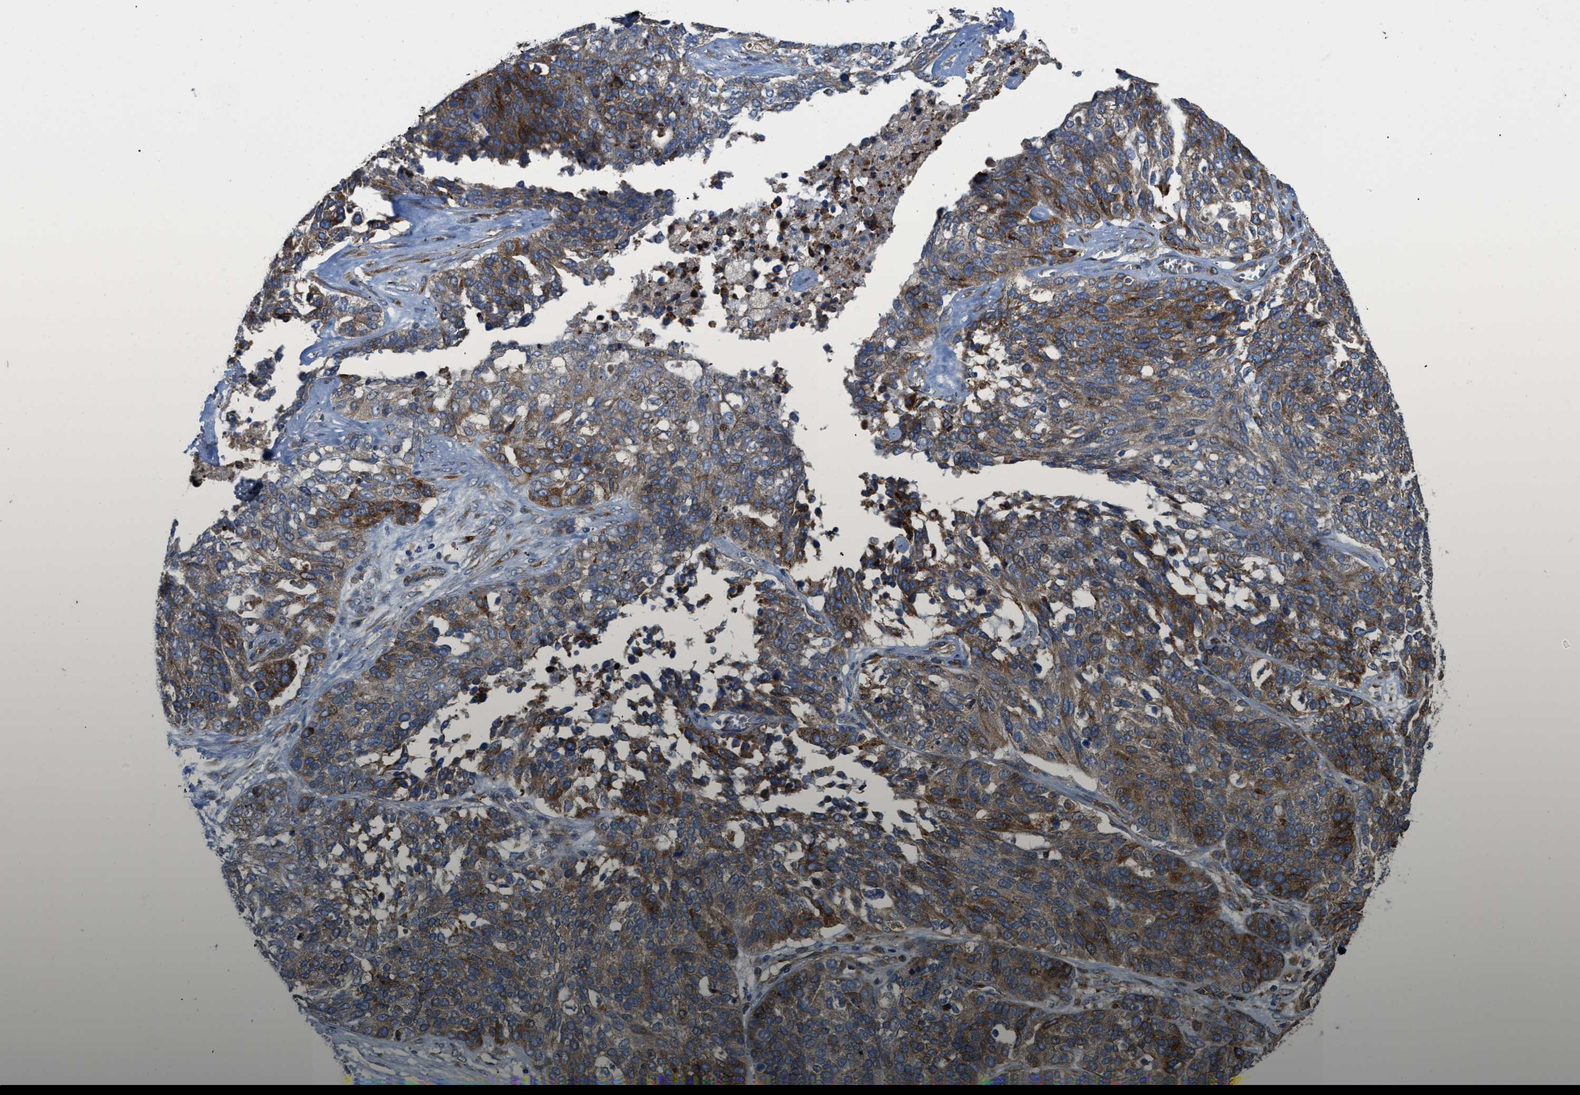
{"staining": {"intensity": "moderate", "quantity": ">75%", "location": "cytoplasmic/membranous"}, "tissue": "ovarian cancer", "cell_type": "Tumor cells", "image_type": "cancer", "snomed": [{"axis": "morphology", "description": "Cystadenocarcinoma, serous, NOS"}, {"axis": "topography", "description": "Ovary"}], "caption": "DAB (3,3'-diaminobenzidine) immunohistochemical staining of ovarian cancer reveals moderate cytoplasmic/membranous protein staining in about >75% of tumor cells.", "gene": "TMEM68", "patient": {"sex": "female", "age": 44}}